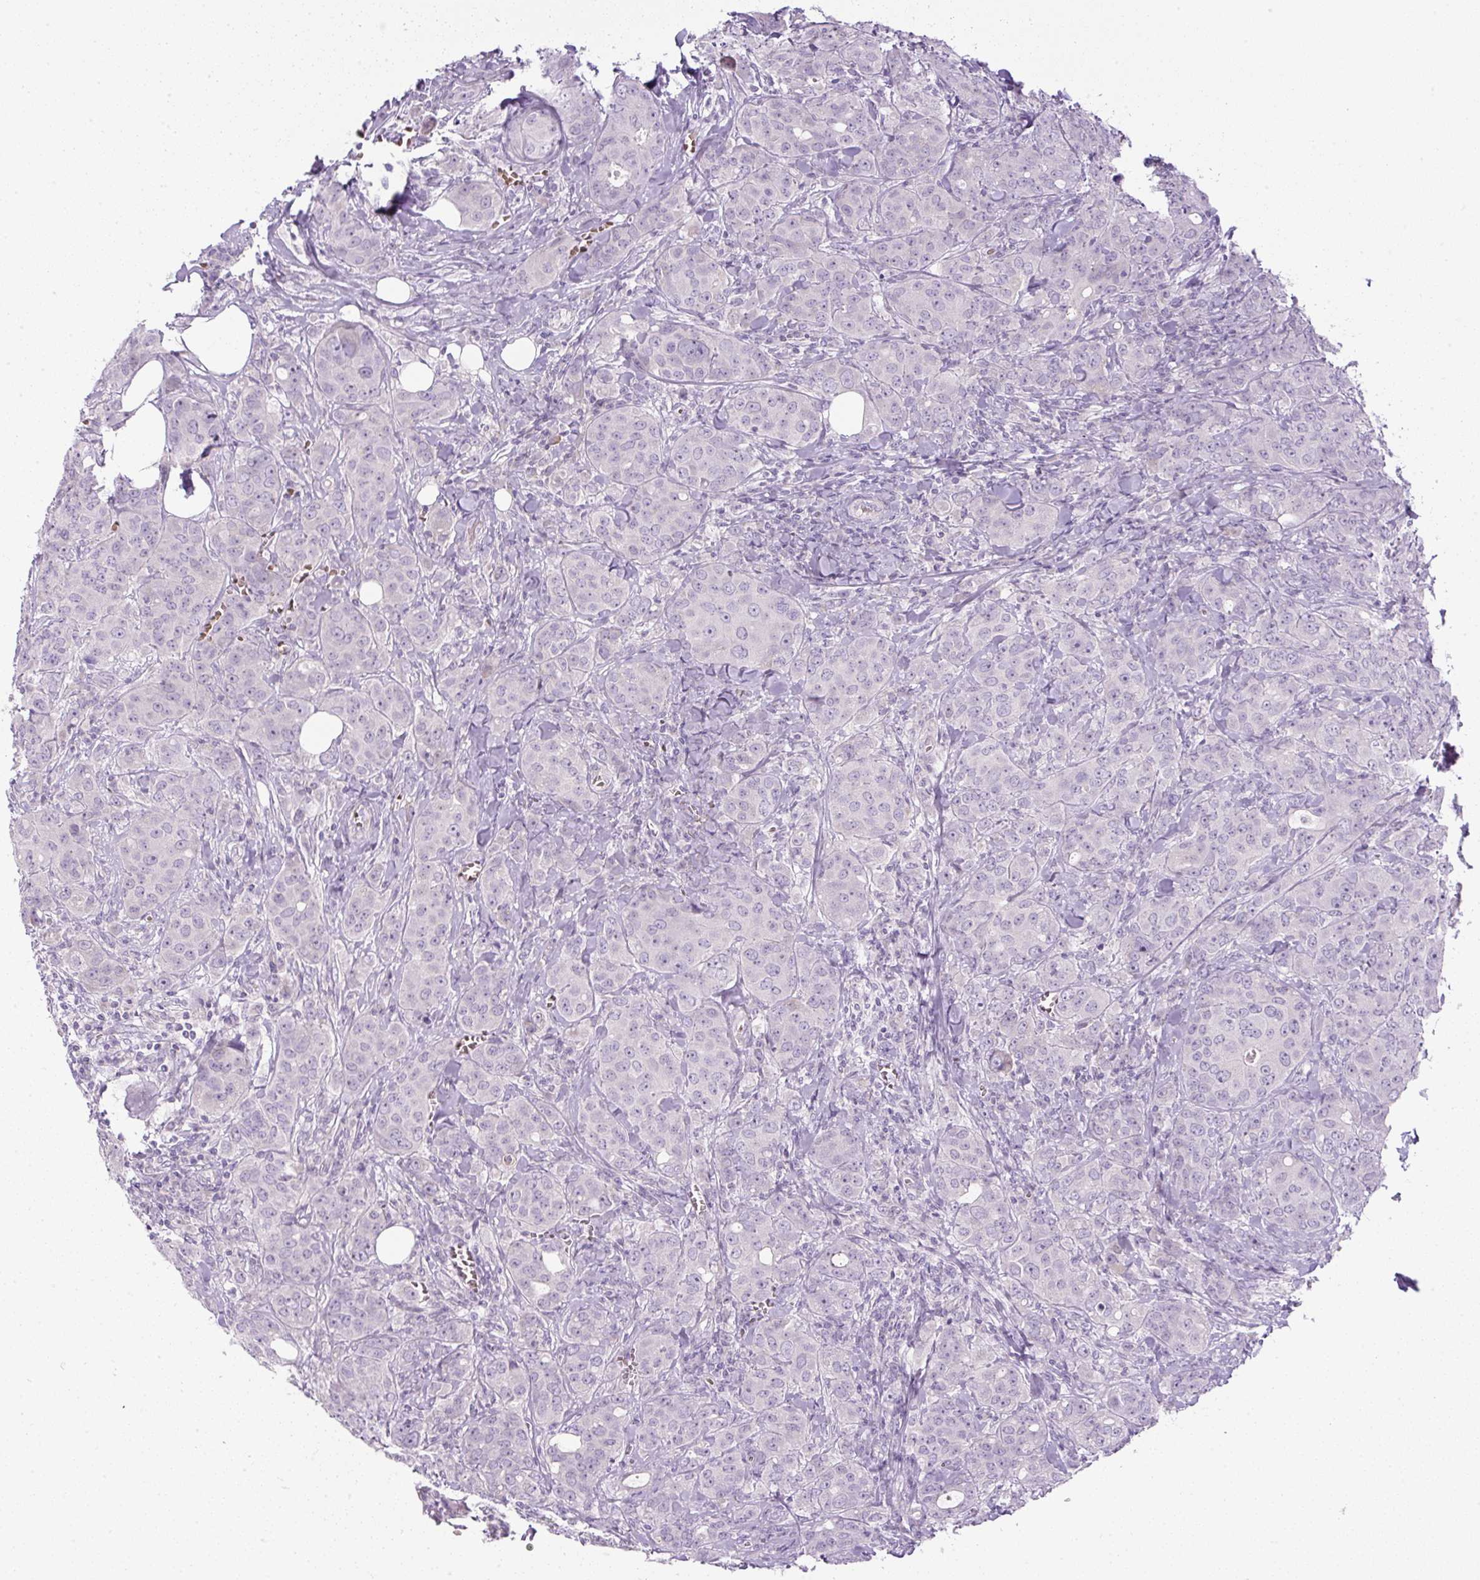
{"staining": {"intensity": "negative", "quantity": "none", "location": "none"}, "tissue": "breast cancer", "cell_type": "Tumor cells", "image_type": "cancer", "snomed": [{"axis": "morphology", "description": "Duct carcinoma"}, {"axis": "topography", "description": "Breast"}], "caption": "This is an immunohistochemistry photomicrograph of human breast invasive ductal carcinoma. There is no positivity in tumor cells.", "gene": "FGFBP3", "patient": {"sex": "female", "age": 43}}